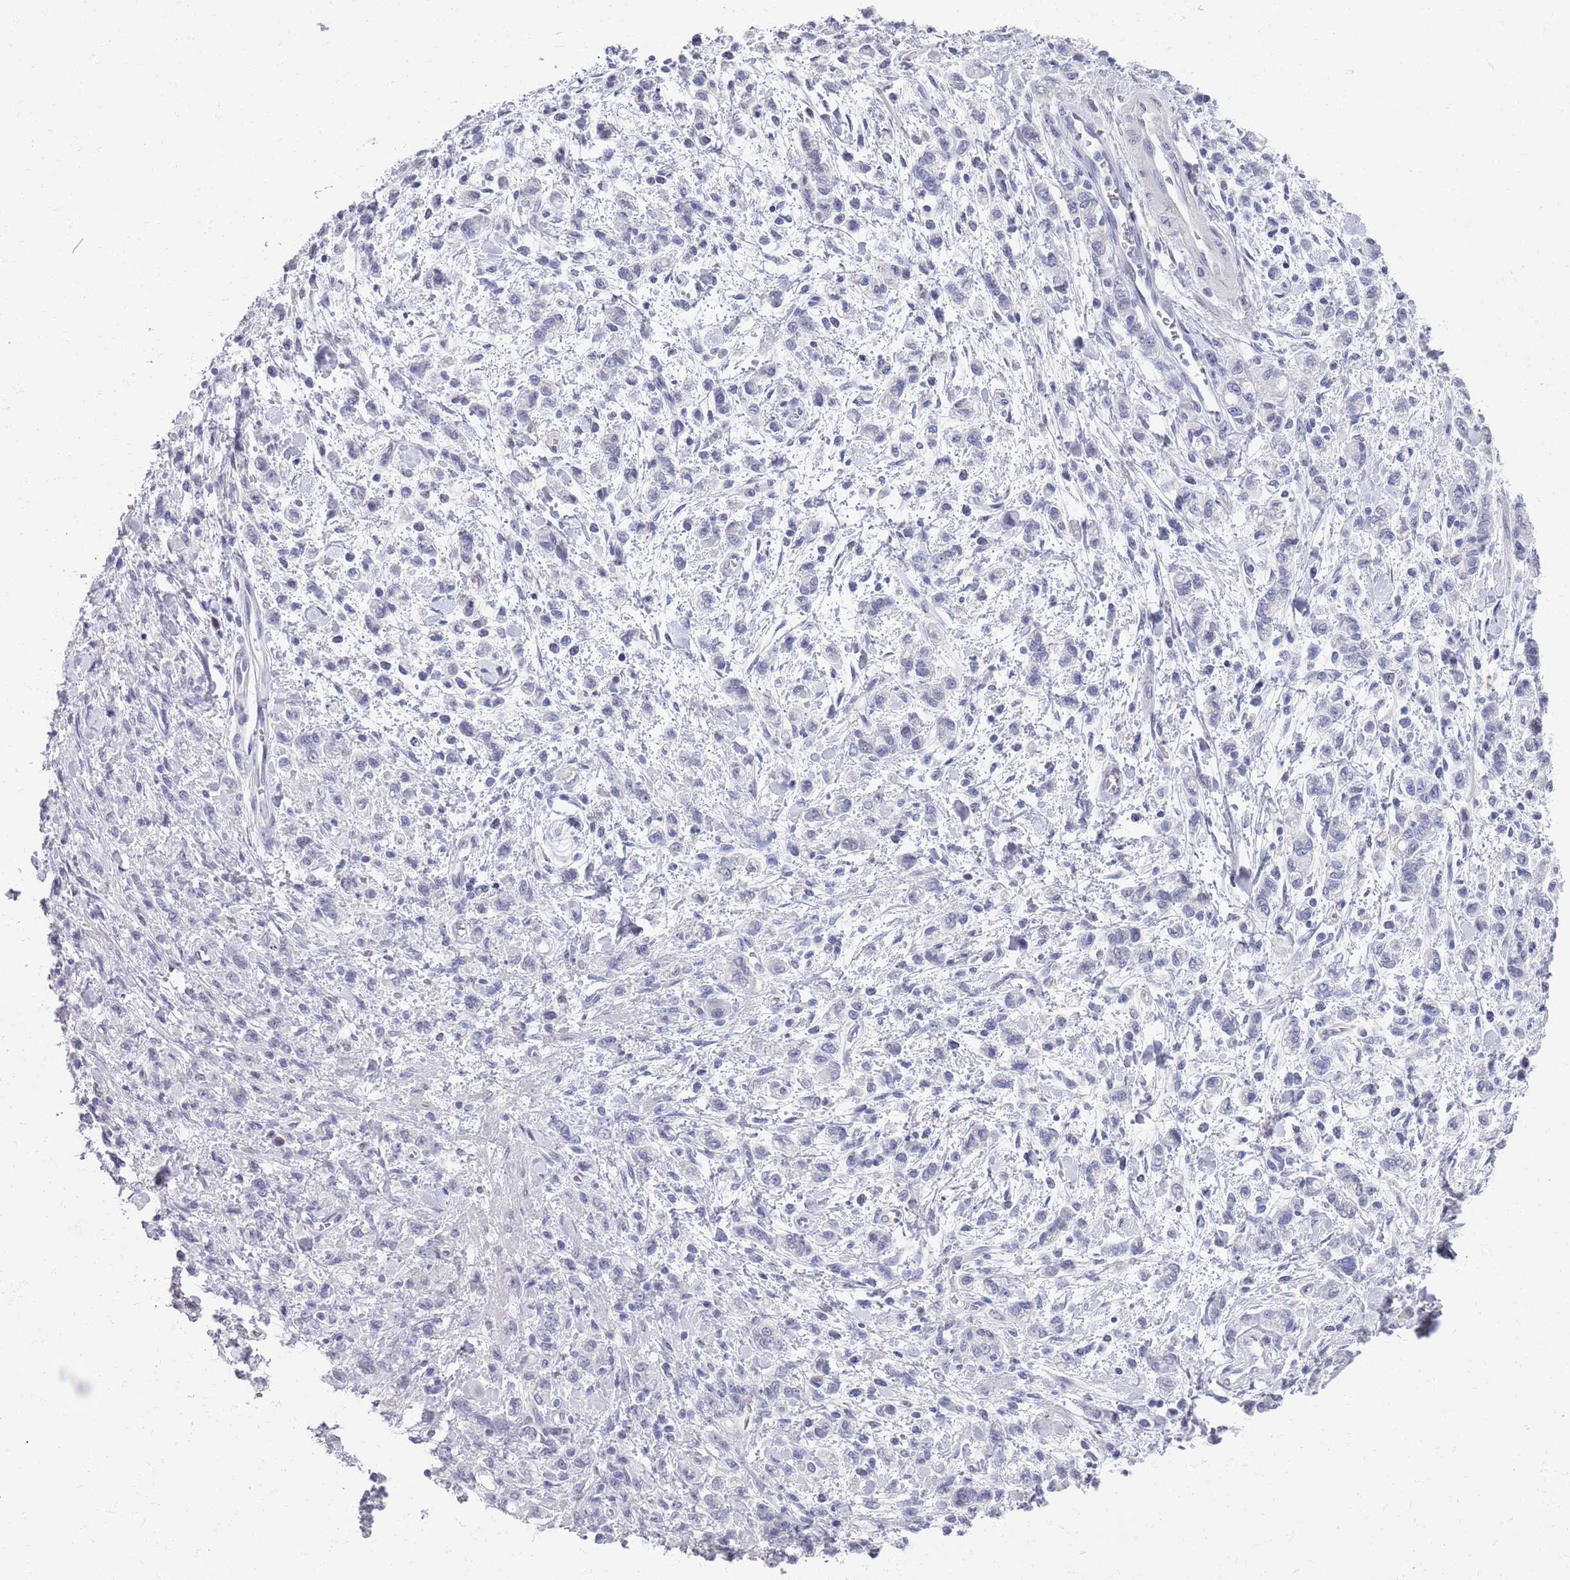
{"staining": {"intensity": "negative", "quantity": "none", "location": "none"}, "tissue": "stomach cancer", "cell_type": "Tumor cells", "image_type": "cancer", "snomed": [{"axis": "morphology", "description": "Adenocarcinoma, NOS"}, {"axis": "topography", "description": "Stomach"}], "caption": "Micrograph shows no protein staining in tumor cells of stomach cancer (adenocarcinoma) tissue.", "gene": "SAMD1", "patient": {"sex": "male", "age": 77}}